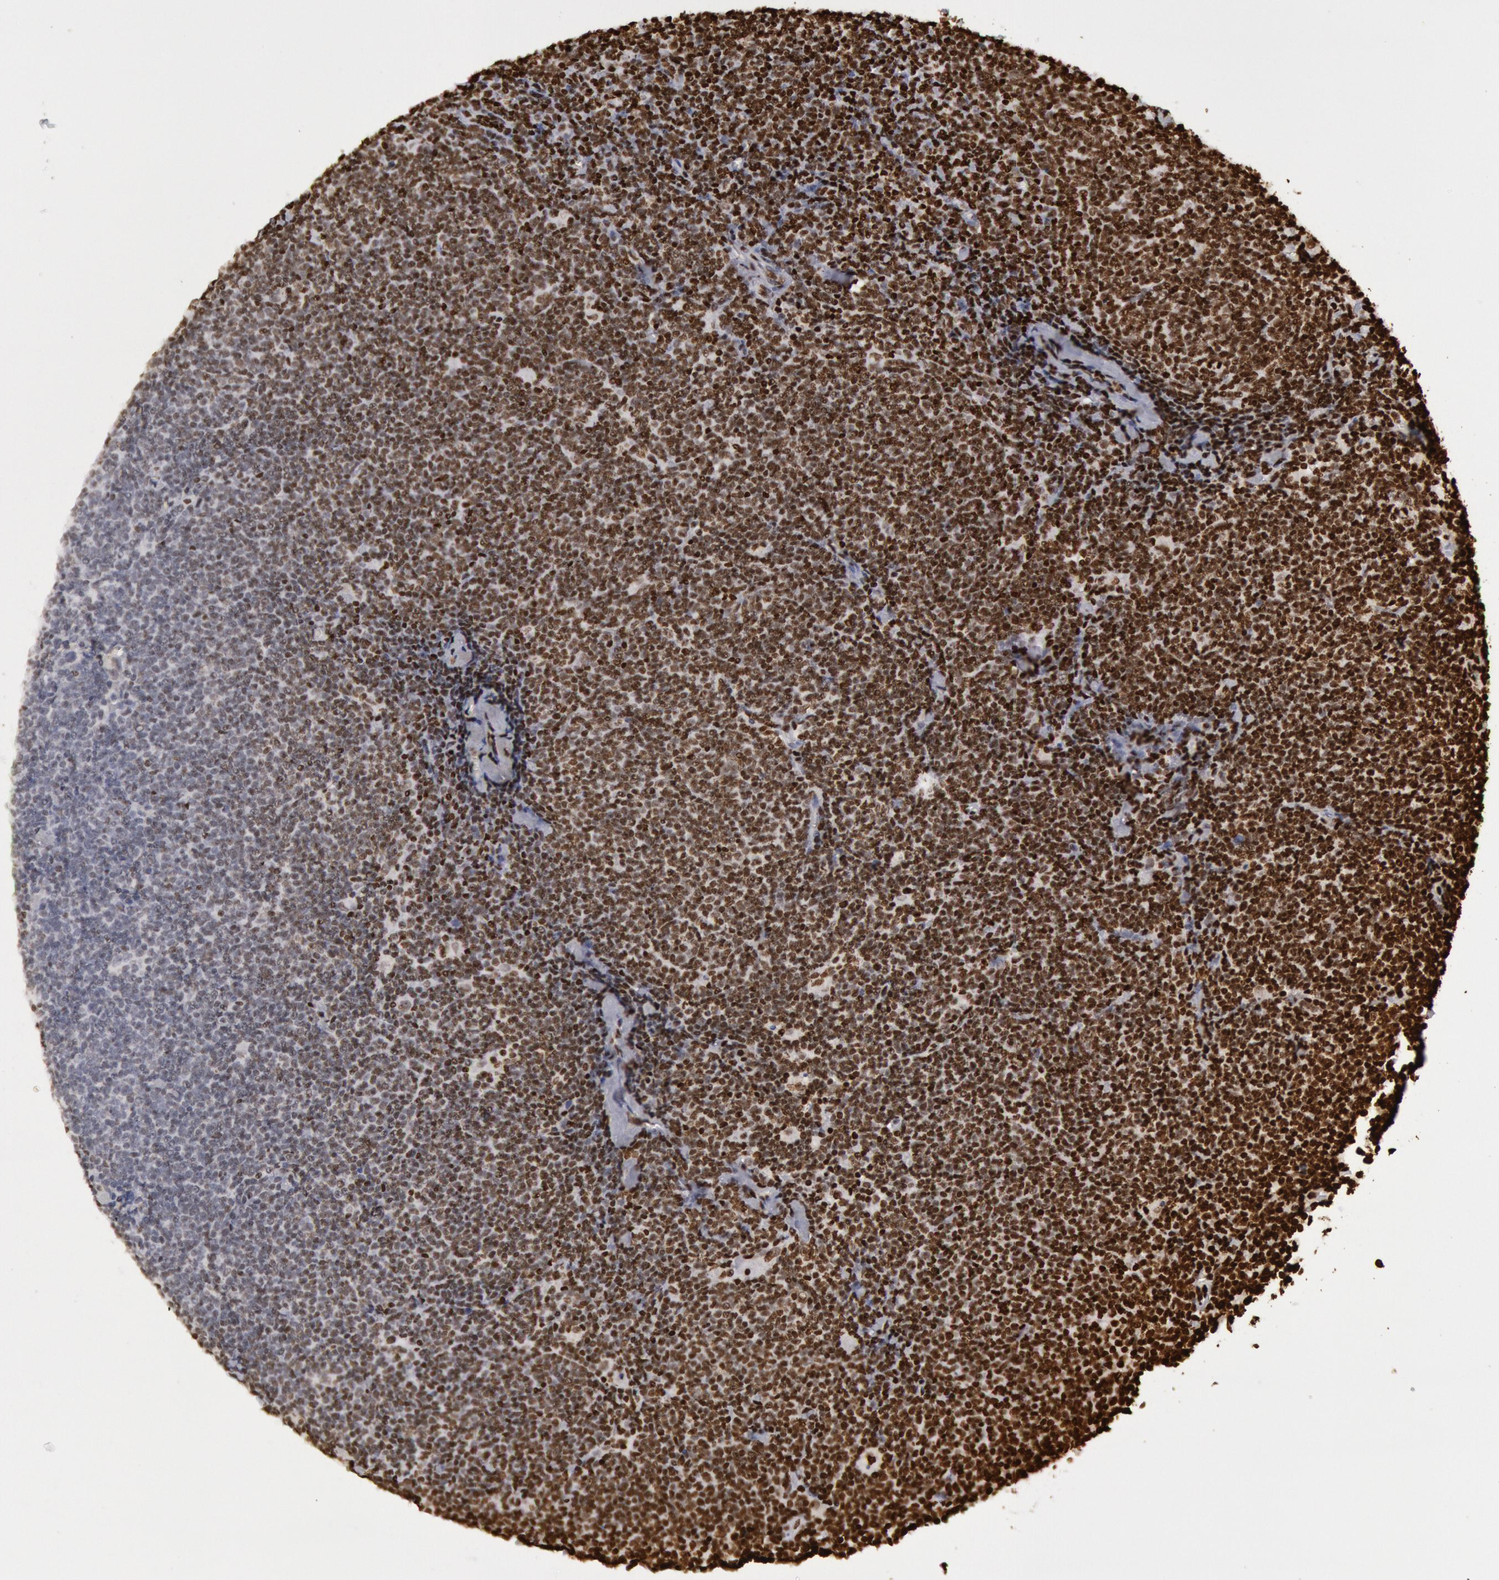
{"staining": {"intensity": "strong", "quantity": ">75%", "location": "nuclear"}, "tissue": "lymphoma", "cell_type": "Tumor cells", "image_type": "cancer", "snomed": [{"axis": "morphology", "description": "Malignant lymphoma, non-Hodgkin's type, Low grade"}, {"axis": "topography", "description": "Lymph node"}], "caption": "Protein staining shows strong nuclear staining in about >75% of tumor cells in lymphoma. (DAB (3,3'-diaminobenzidine) IHC, brown staining for protein, blue staining for nuclei).", "gene": "H3-4", "patient": {"sex": "male", "age": 65}}